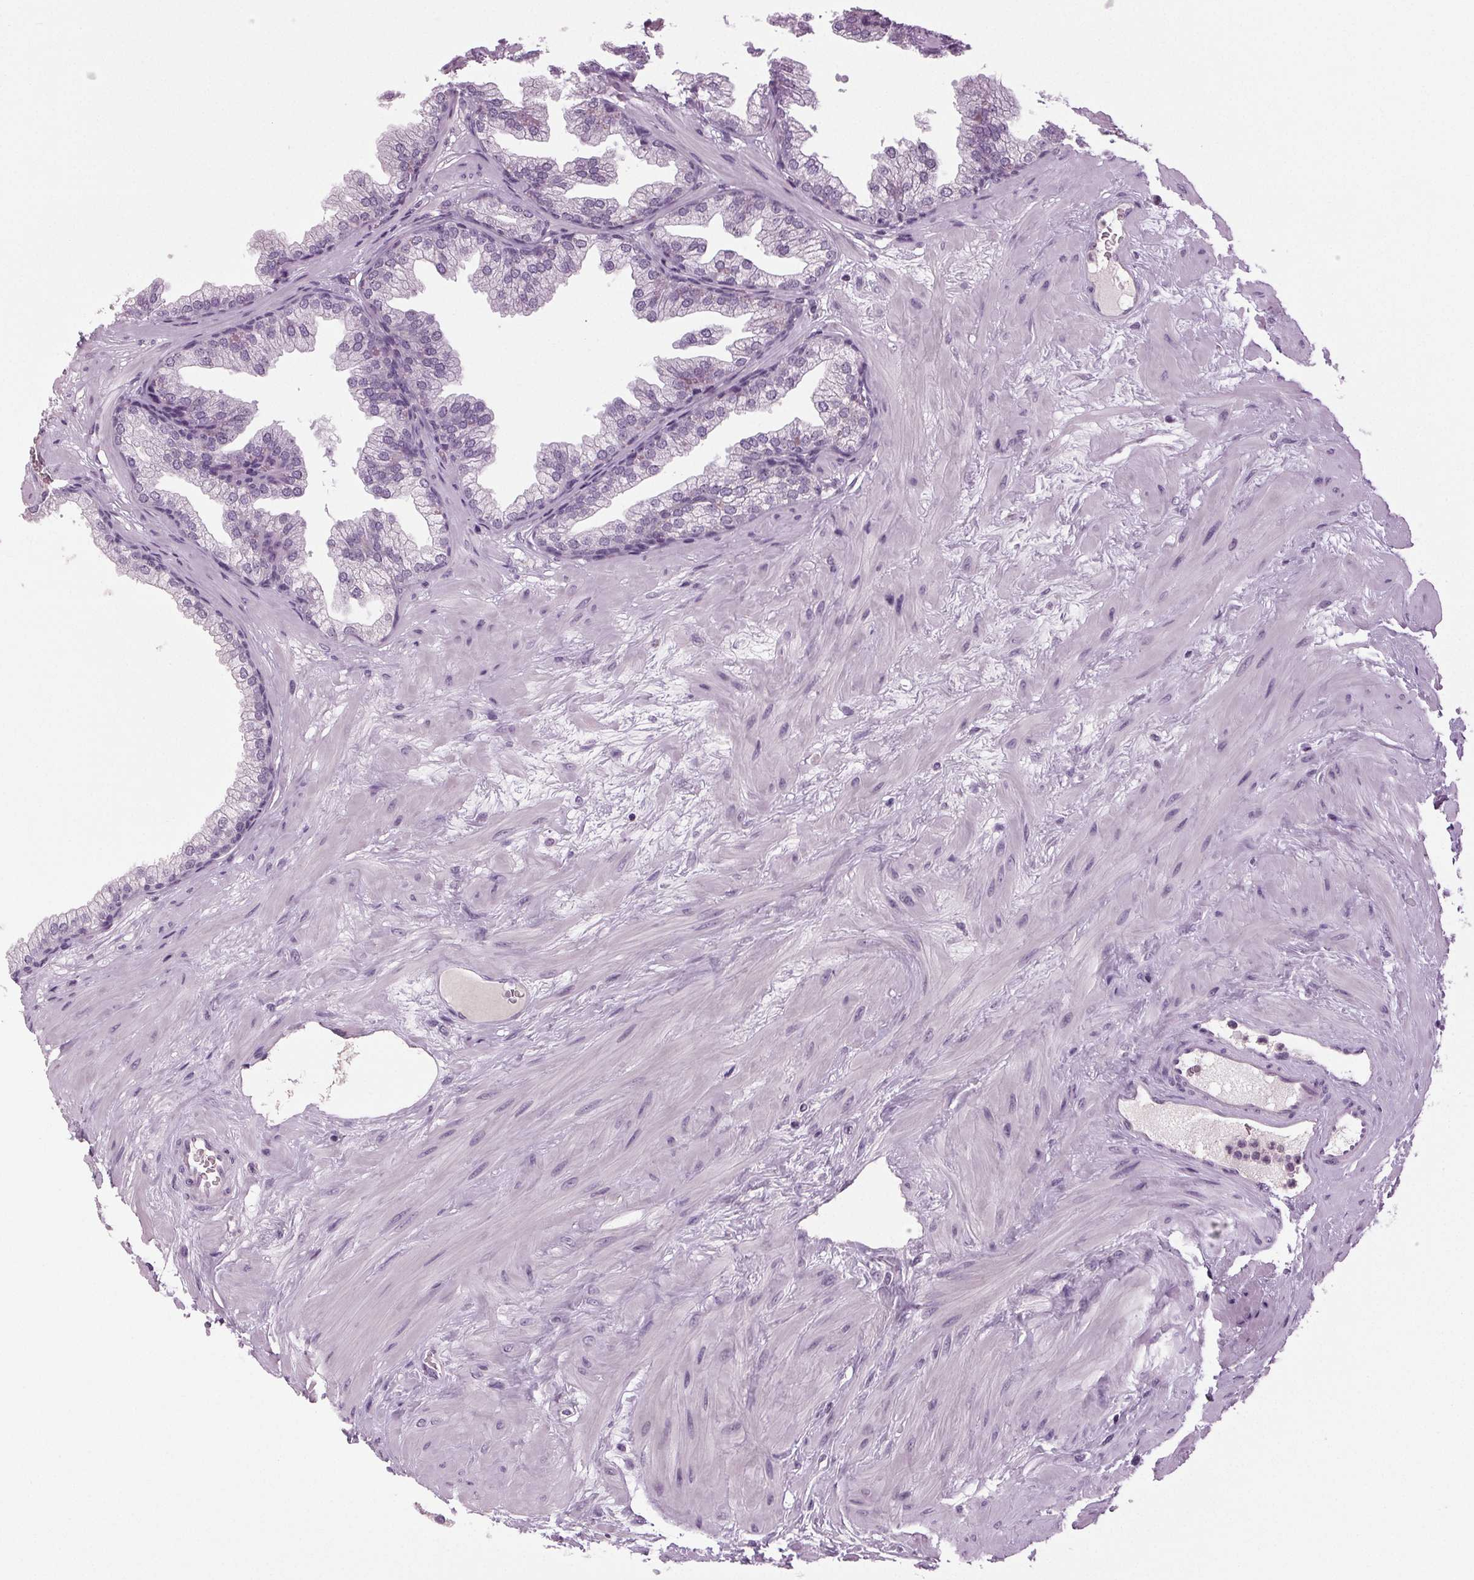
{"staining": {"intensity": "negative", "quantity": "none", "location": "none"}, "tissue": "prostate", "cell_type": "Glandular cells", "image_type": "normal", "snomed": [{"axis": "morphology", "description": "Normal tissue, NOS"}, {"axis": "topography", "description": "Prostate"}], "caption": "High power microscopy histopathology image of an immunohistochemistry photomicrograph of unremarkable prostate, revealing no significant staining in glandular cells. The staining is performed using DAB brown chromogen with nuclei counter-stained in using hematoxylin.", "gene": "DNAH12", "patient": {"sex": "male", "age": 37}}